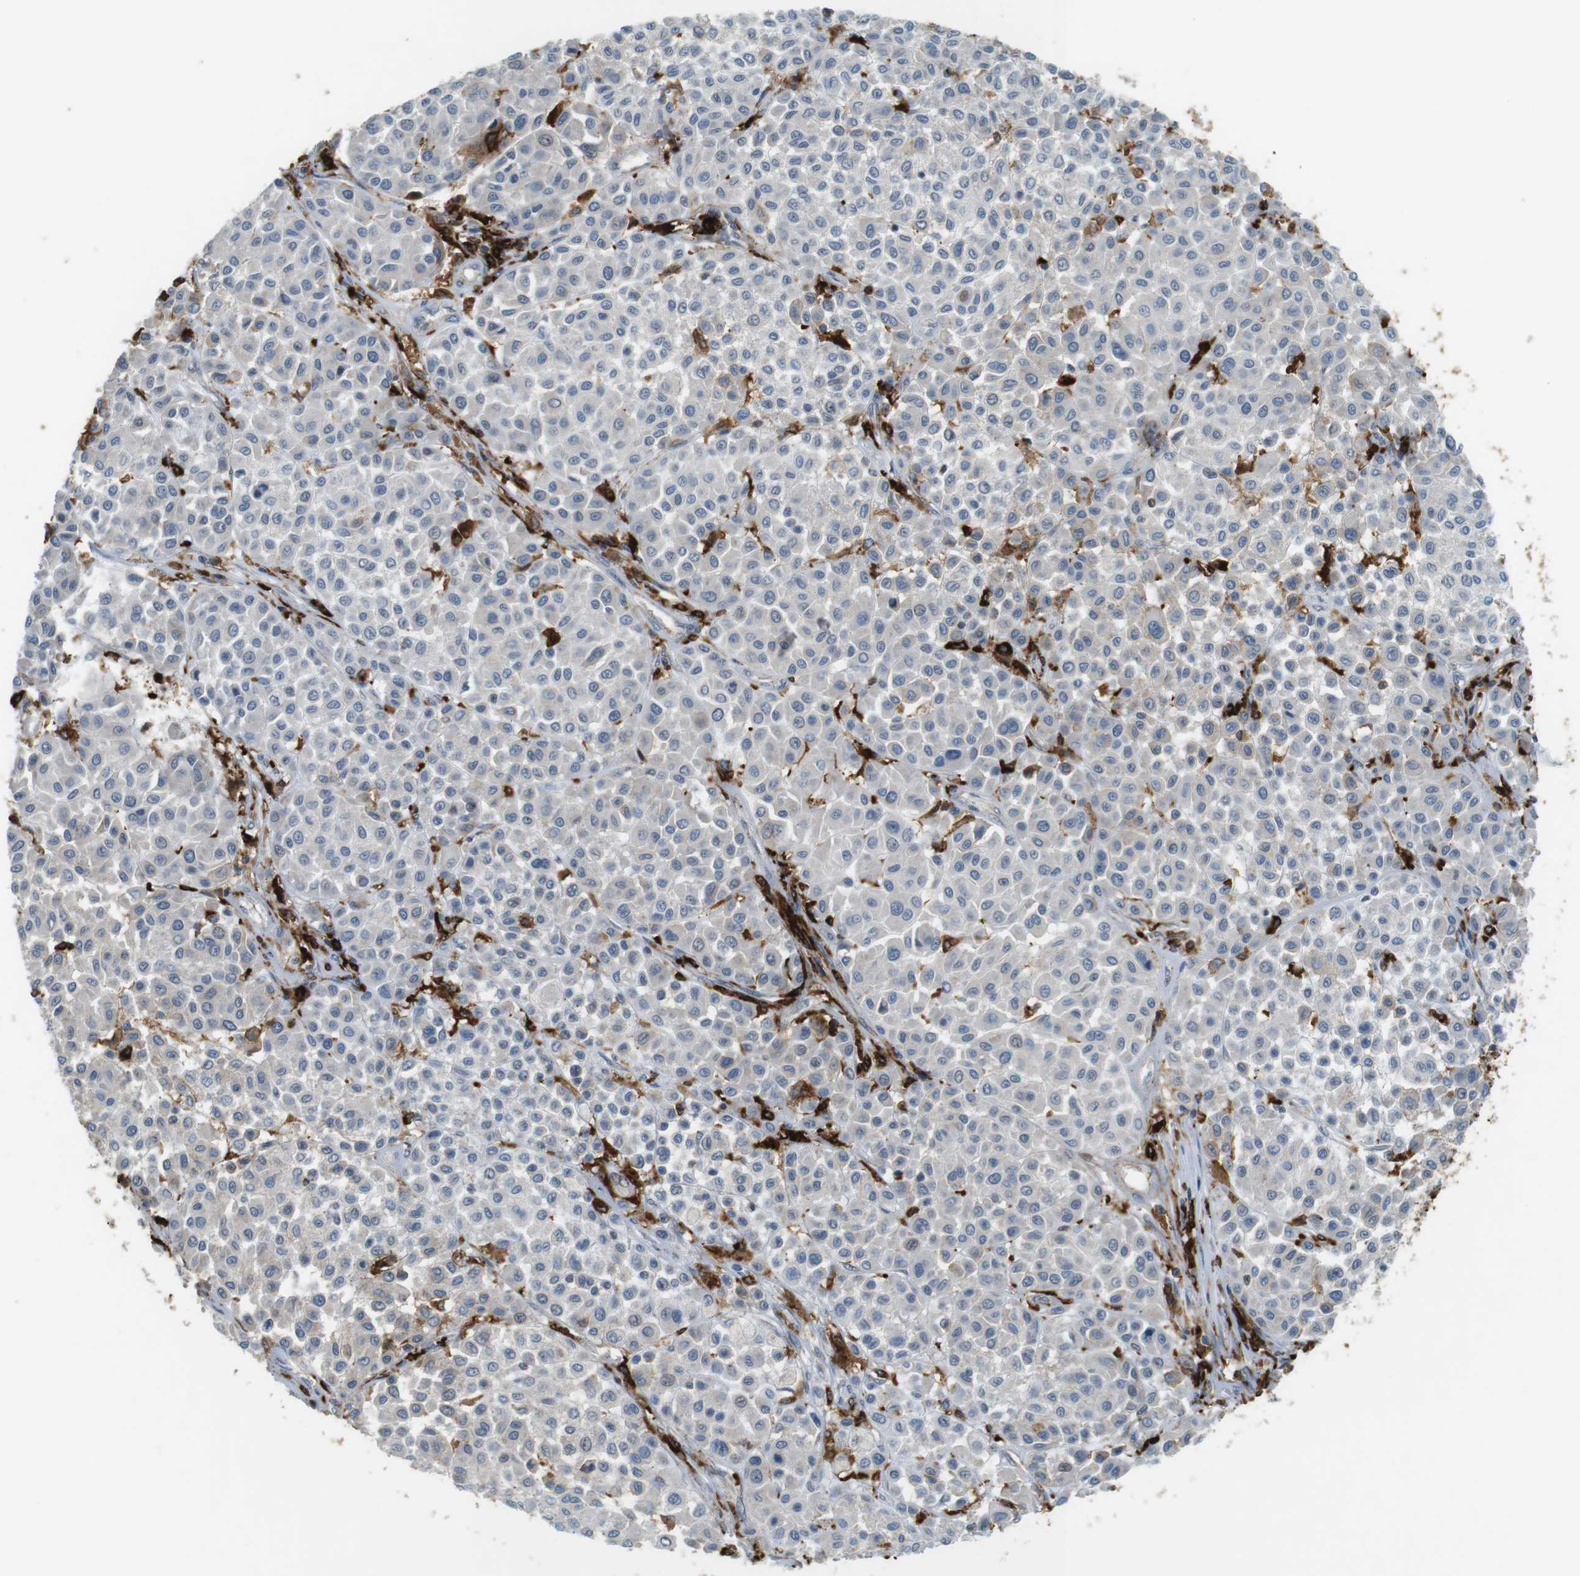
{"staining": {"intensity": "negative", "quantity": "none", "location": "none"}, "tissue": "melanoma", "cell_type": "Tumor cells", "image_type": "cancer", "snomed": [{"axis": "morphology", "description": "Malignant melanoma, Metastatic site"}, {"axis": "topography", "description": "Soft tissue"}], "caption": "Histopathology image shows no significant protein positivity in tumor cells of malignant melanoma (metastatic site).", "gene": "HLA-DRA", "patient": {"sex": "male", "age": 41}}